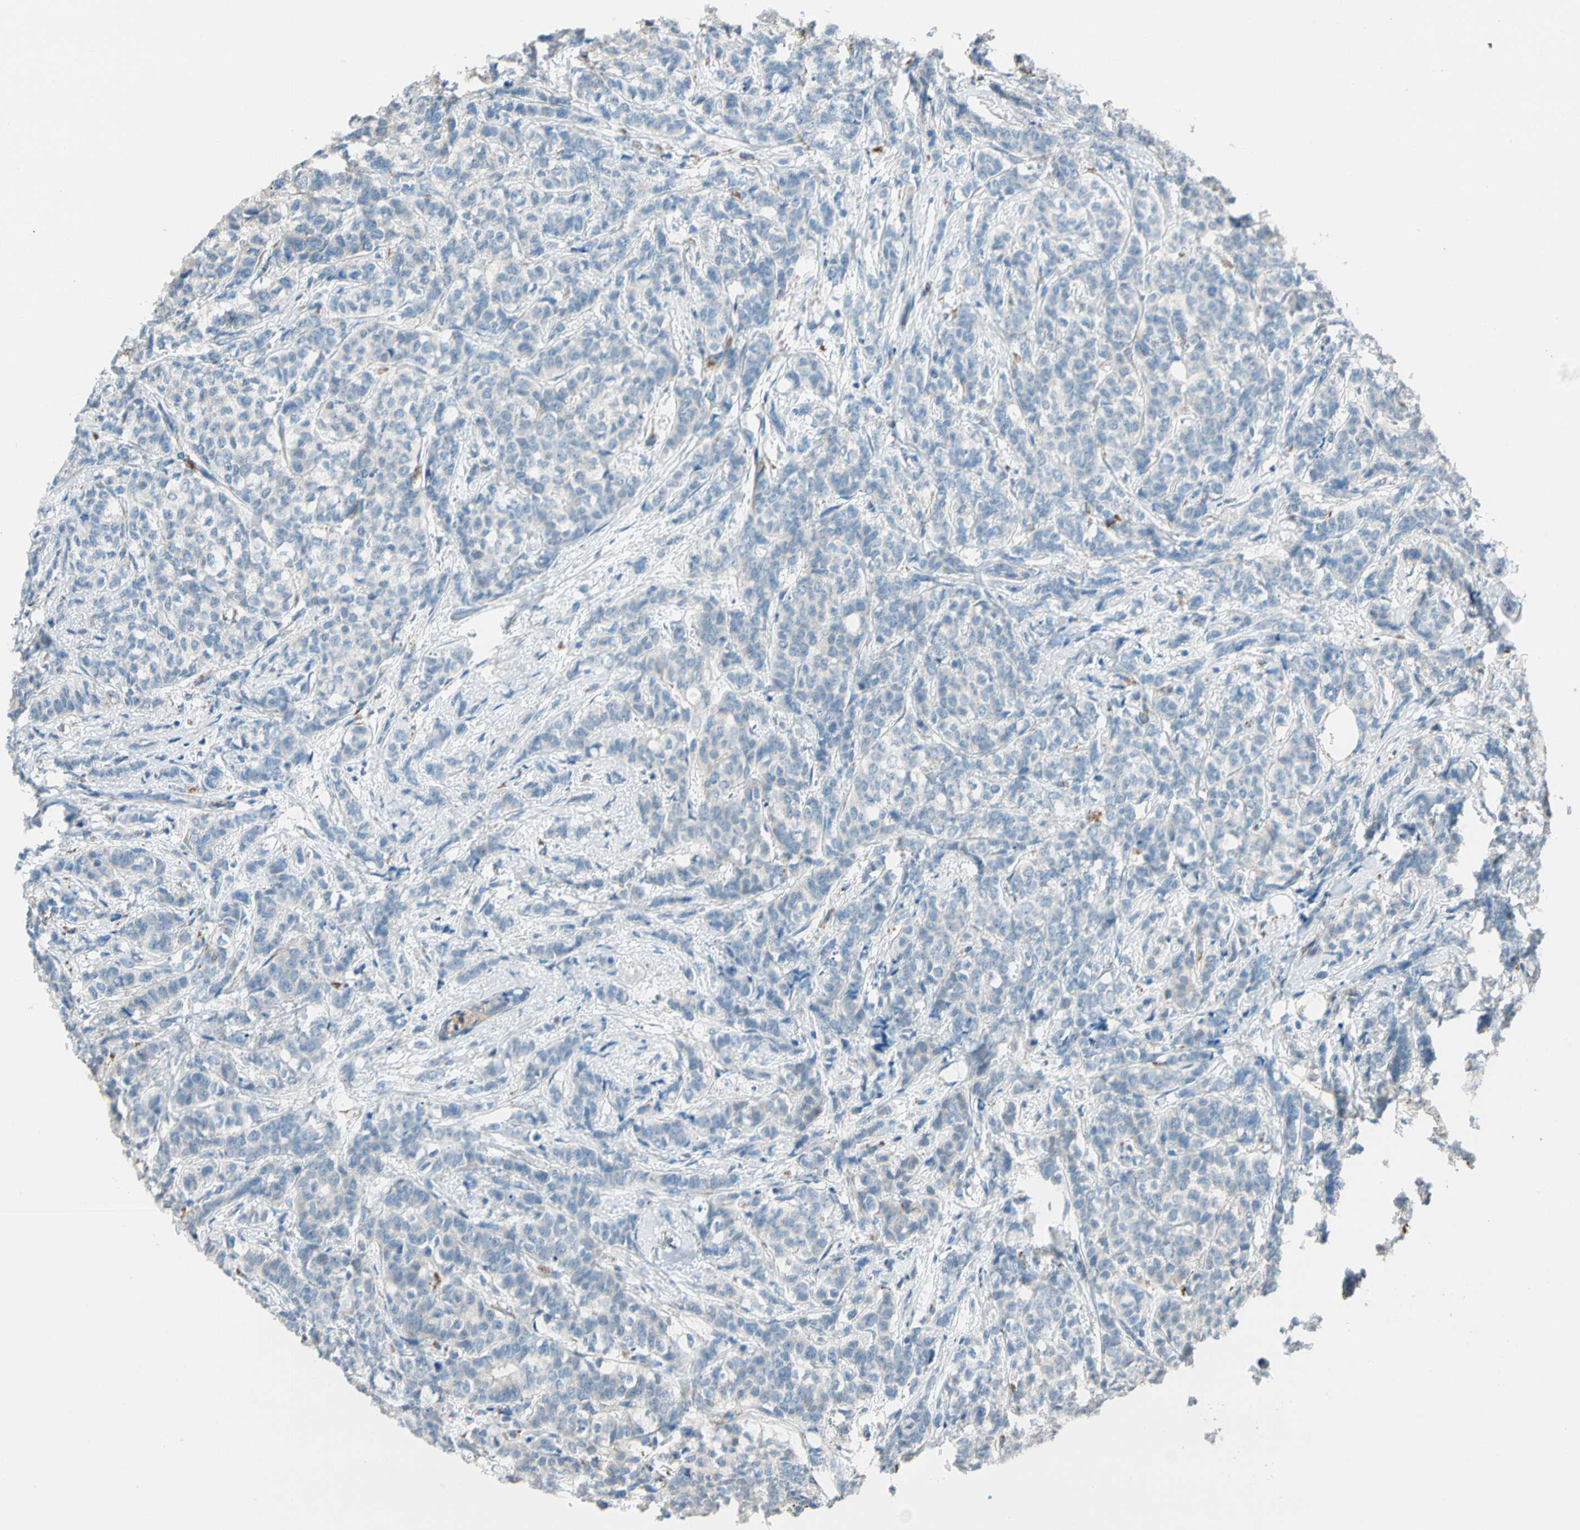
{"staining": {"intensity": "moderate", "quantity": ">75%", "location": "cytoplasmic/membranous"}, "tissue": "breast cancer", "cell_type": "Tumor cells", "image_type": "cancer", "snomed": [{"axis": "morphology", "description": "Lobular carcinoma"}, {"axis": "topography", "description": "Breast"}], "caption": "DAB immunohistochemical staining of breast cancer reveals moderate cytoplasmic/membranous protein staining in about >75% of tumor cells.", "gene": "LY6G6F", "patient": {"sex": "female", "age": 60}}